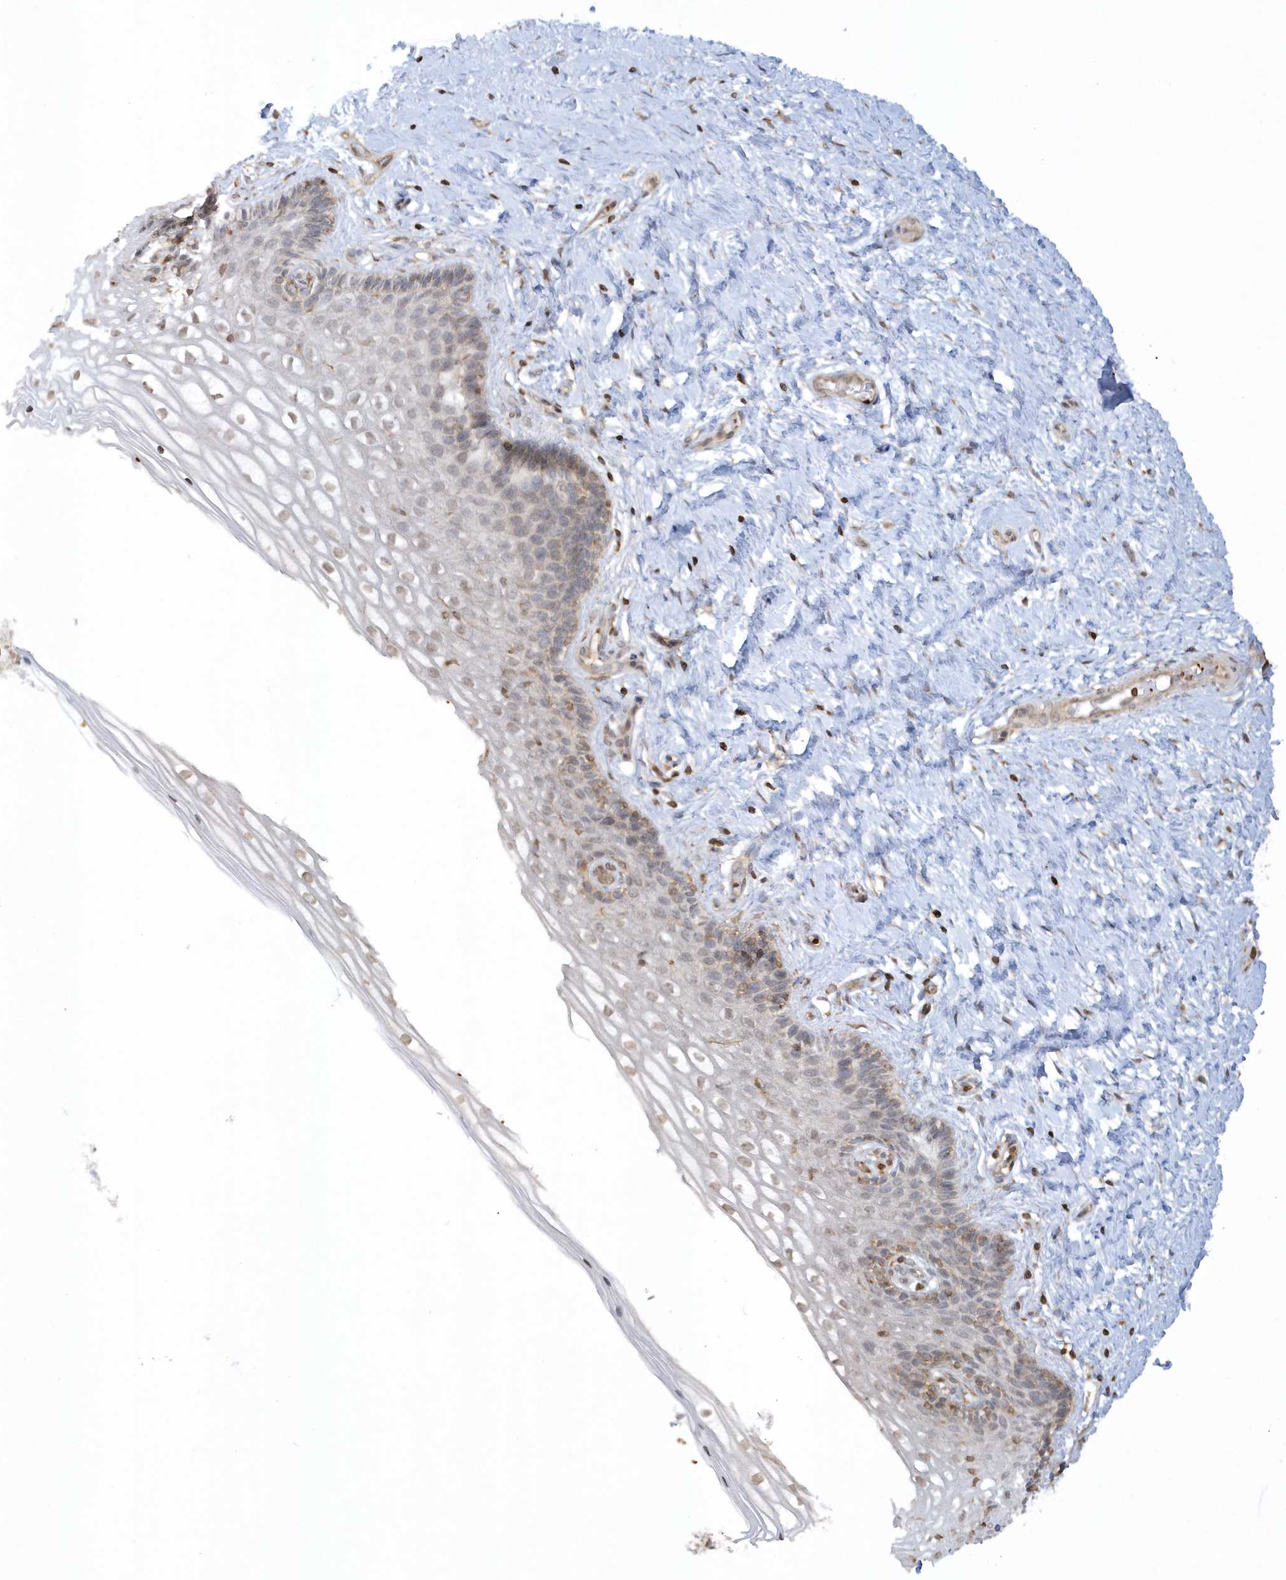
{"staining": {"intensity": "weak", "quantity": "25%-75%", "location": "cytoplasmic/membranous"}, "tissue": "cervix", "cell_type": "Glandular cells", "image_type": "normal", "snomed": [{"axis": "morphology", "description": "Normal tissue, NOS"}, {"axis": "topography", "description": "Cervix"}], "caption": "Immunohistochemical staining of unremarkable human cervix shows weak cytoplasmic/membranous protein staining in about 25%-75% of glandular cells. (brown staining indicates protein expression, while blue staining denotes nuclei).", "gene": "BSN", "patient": {"sex": "female", "age": 33}}